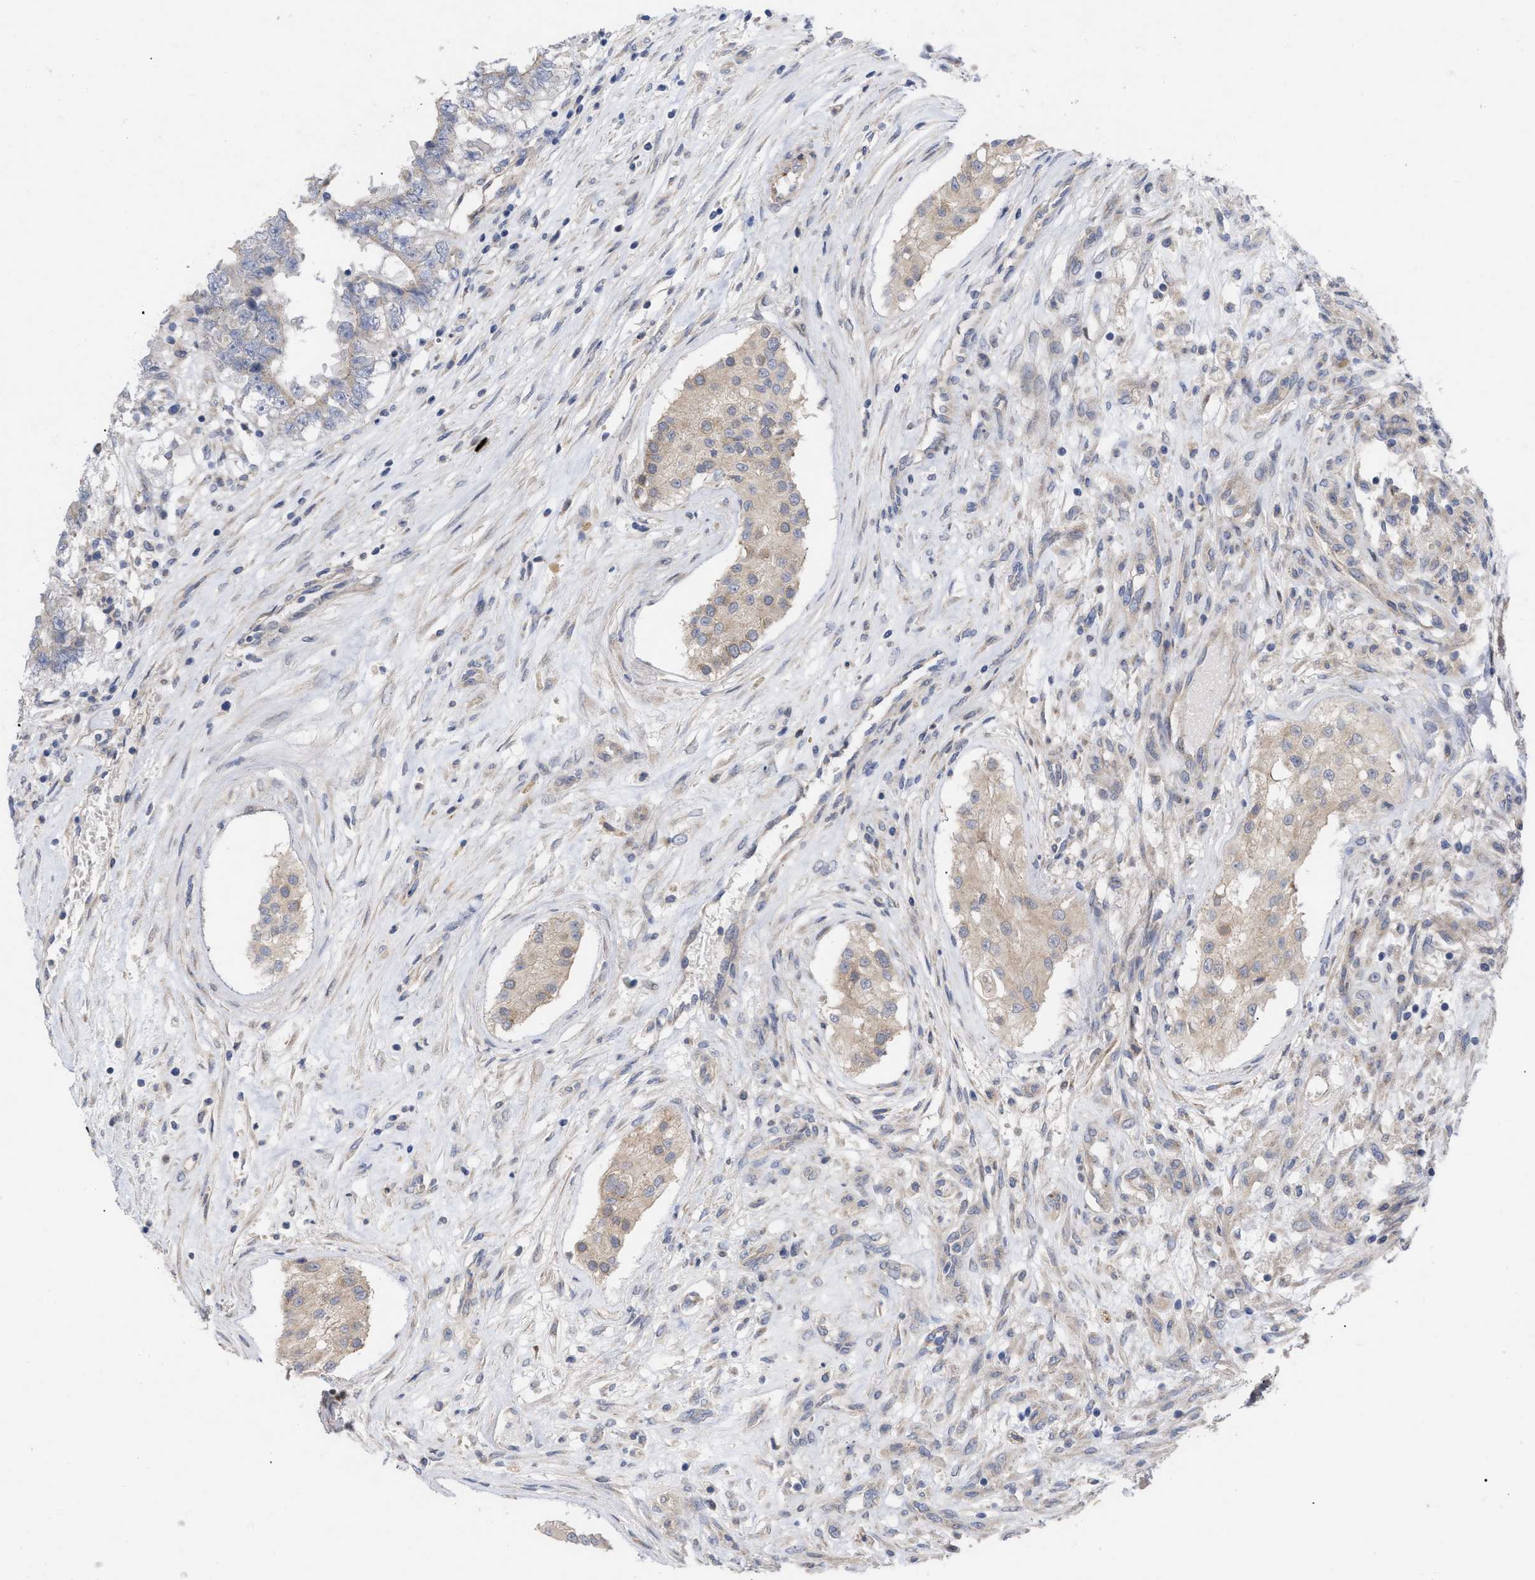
{"staining": {"intensity": "weak", "quantity": "<25%", "location": "cytoplasmic/membranous"}, "tissue": "testis cancer", "cell_type": "Tumor cells", "image_type": "cancer", "snomed": [{"axis": "morphology", "description": "Carcinoma, Embryonal, NOS"}, {"axis": "topography", "description": "Testis"}], "caption": "The micrograph shows no staining of tumor cells in embryonal carcinoma (testis). (DAB (3,3'-diaminobenzidine) immunohistochemistry with hematoxylin counter stain).", "gene": "VIP", "patient": {"sex": "male", "age": 25}}